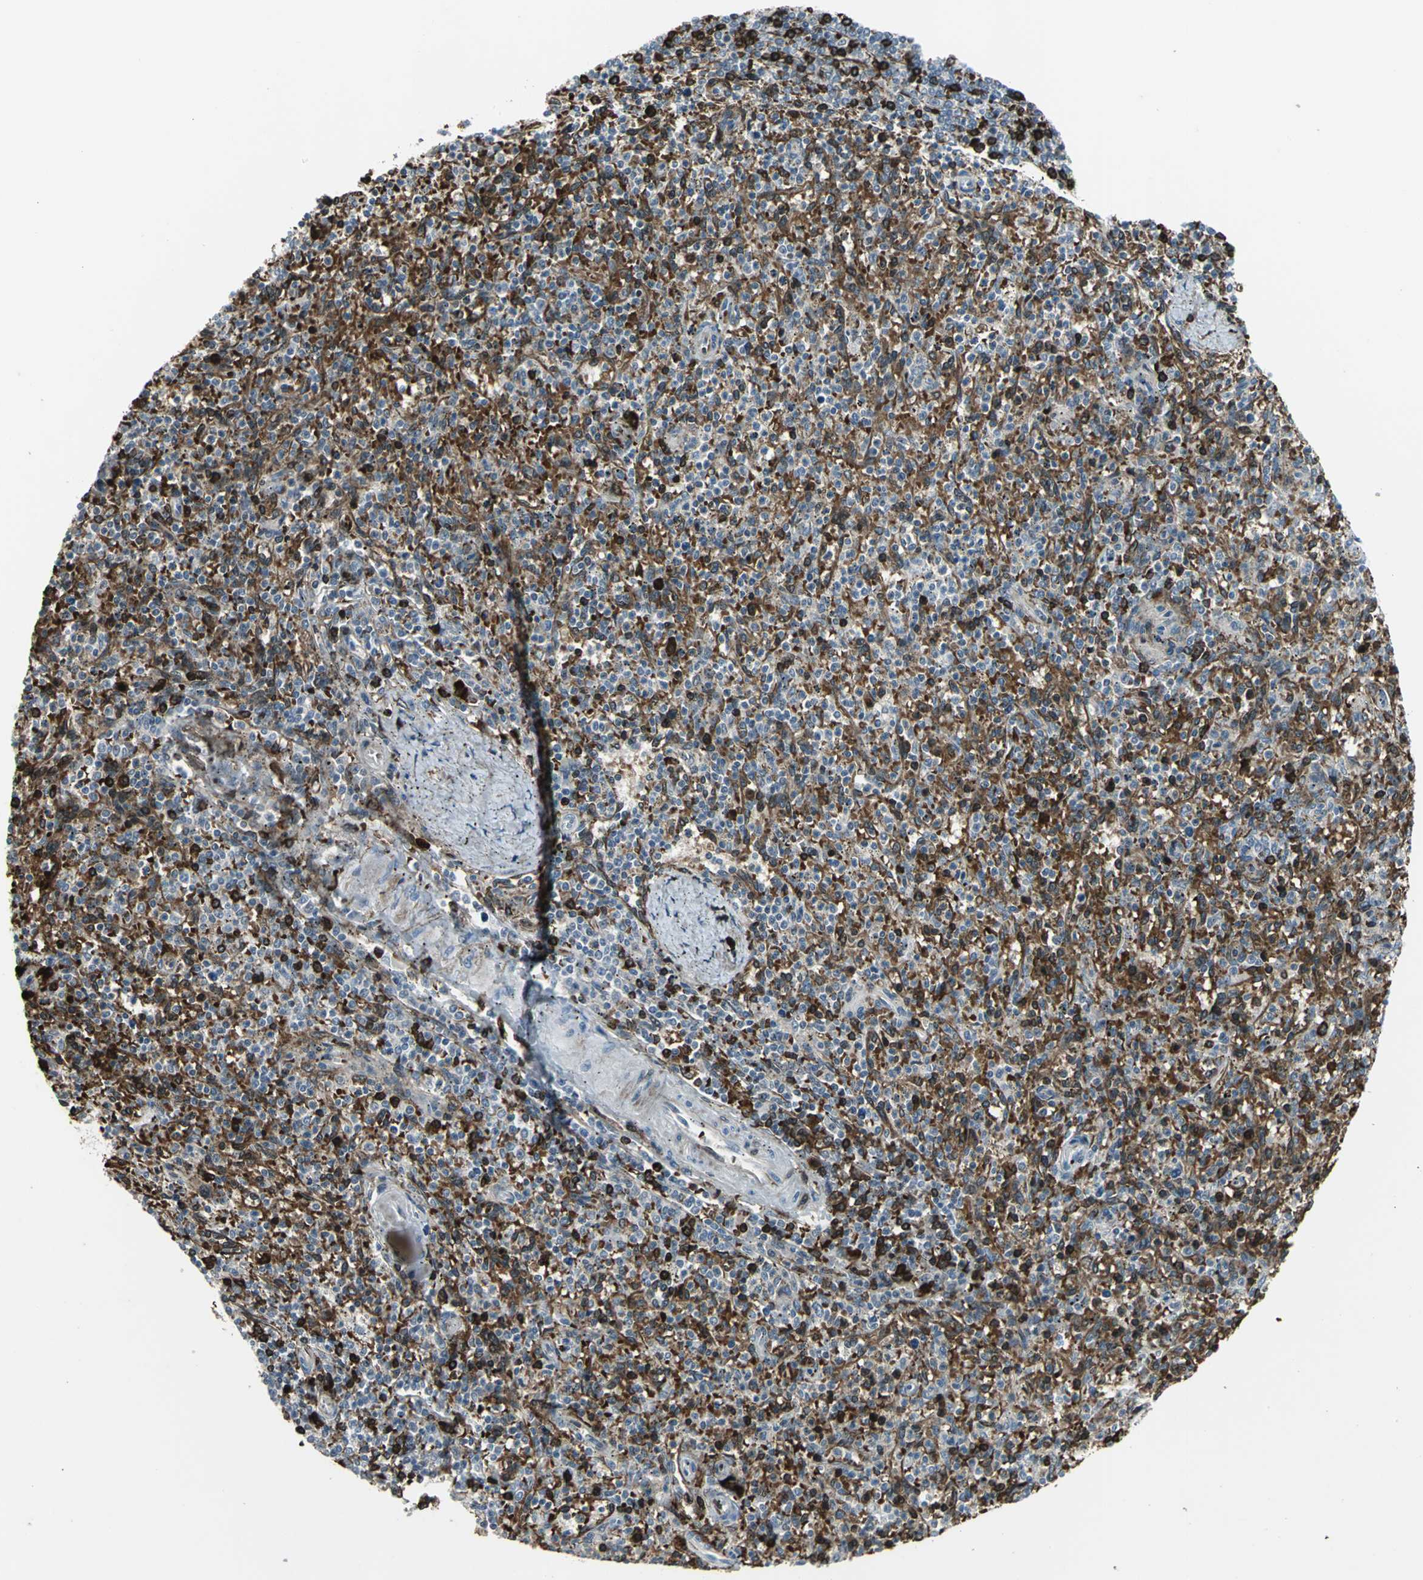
{"staining": {"intensity": "strong", "quantity": "25%-75%", "location": "cytoplasmic/membranous,nuclear"}, "tissue": "spleen", "cell_type": "Cells in red pulp", "image_type": "normal", "snomed": [{"axis": "morphology", "description": "Normal tissue, NOS"}, {"axis": "topography", "description": "Spleen"}], "caption": "Protein staining demonstrates strong cytoplasmic/membranous,nuclear staining in about 25%-75% of cells in red pulp in normal spleen.", "gene": "GLI3", "patient": {"sex": "male", "age": 72}}